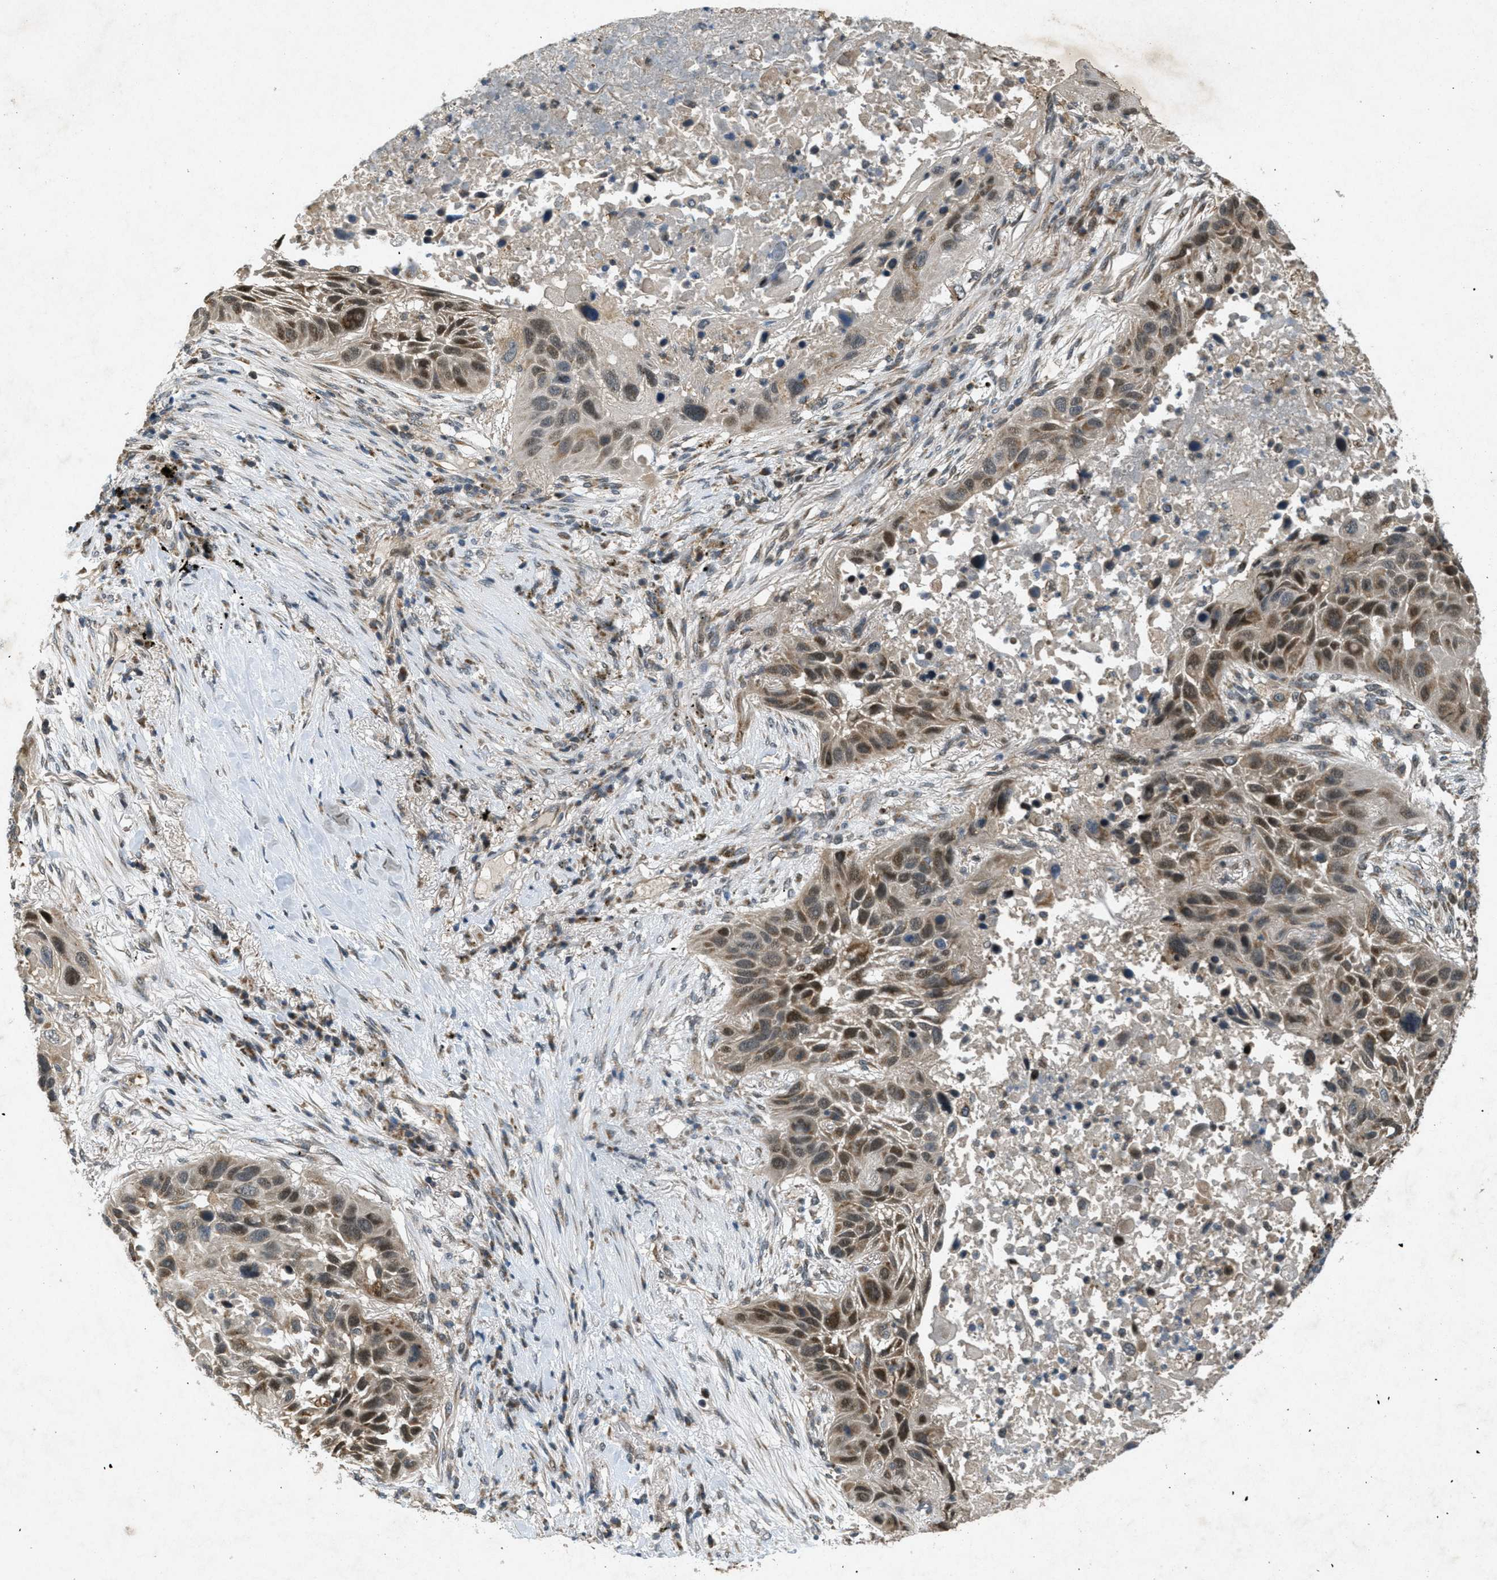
{"staining": {"intensity": "moderate", "quantity": ">75%", "location": "cytoplasmic/membranous,nuclear"}, "tissue": "lung cancer", "cell_type": "Tumor cells", "image_type": "cancer", "snomed": [{"axis": "morphology", "description": "Squamous cell carcinoma, NOS"}, {"axis": "topography", "description": "Lung"}], "caption": "Tumor cells display medium levels of moderate cytoplasmic/membranous and nuclear expression in about >75% of cells in human lung cancer.", "gene": "PPP1R15A", "patient": {"sex": "male", "age": 57}}